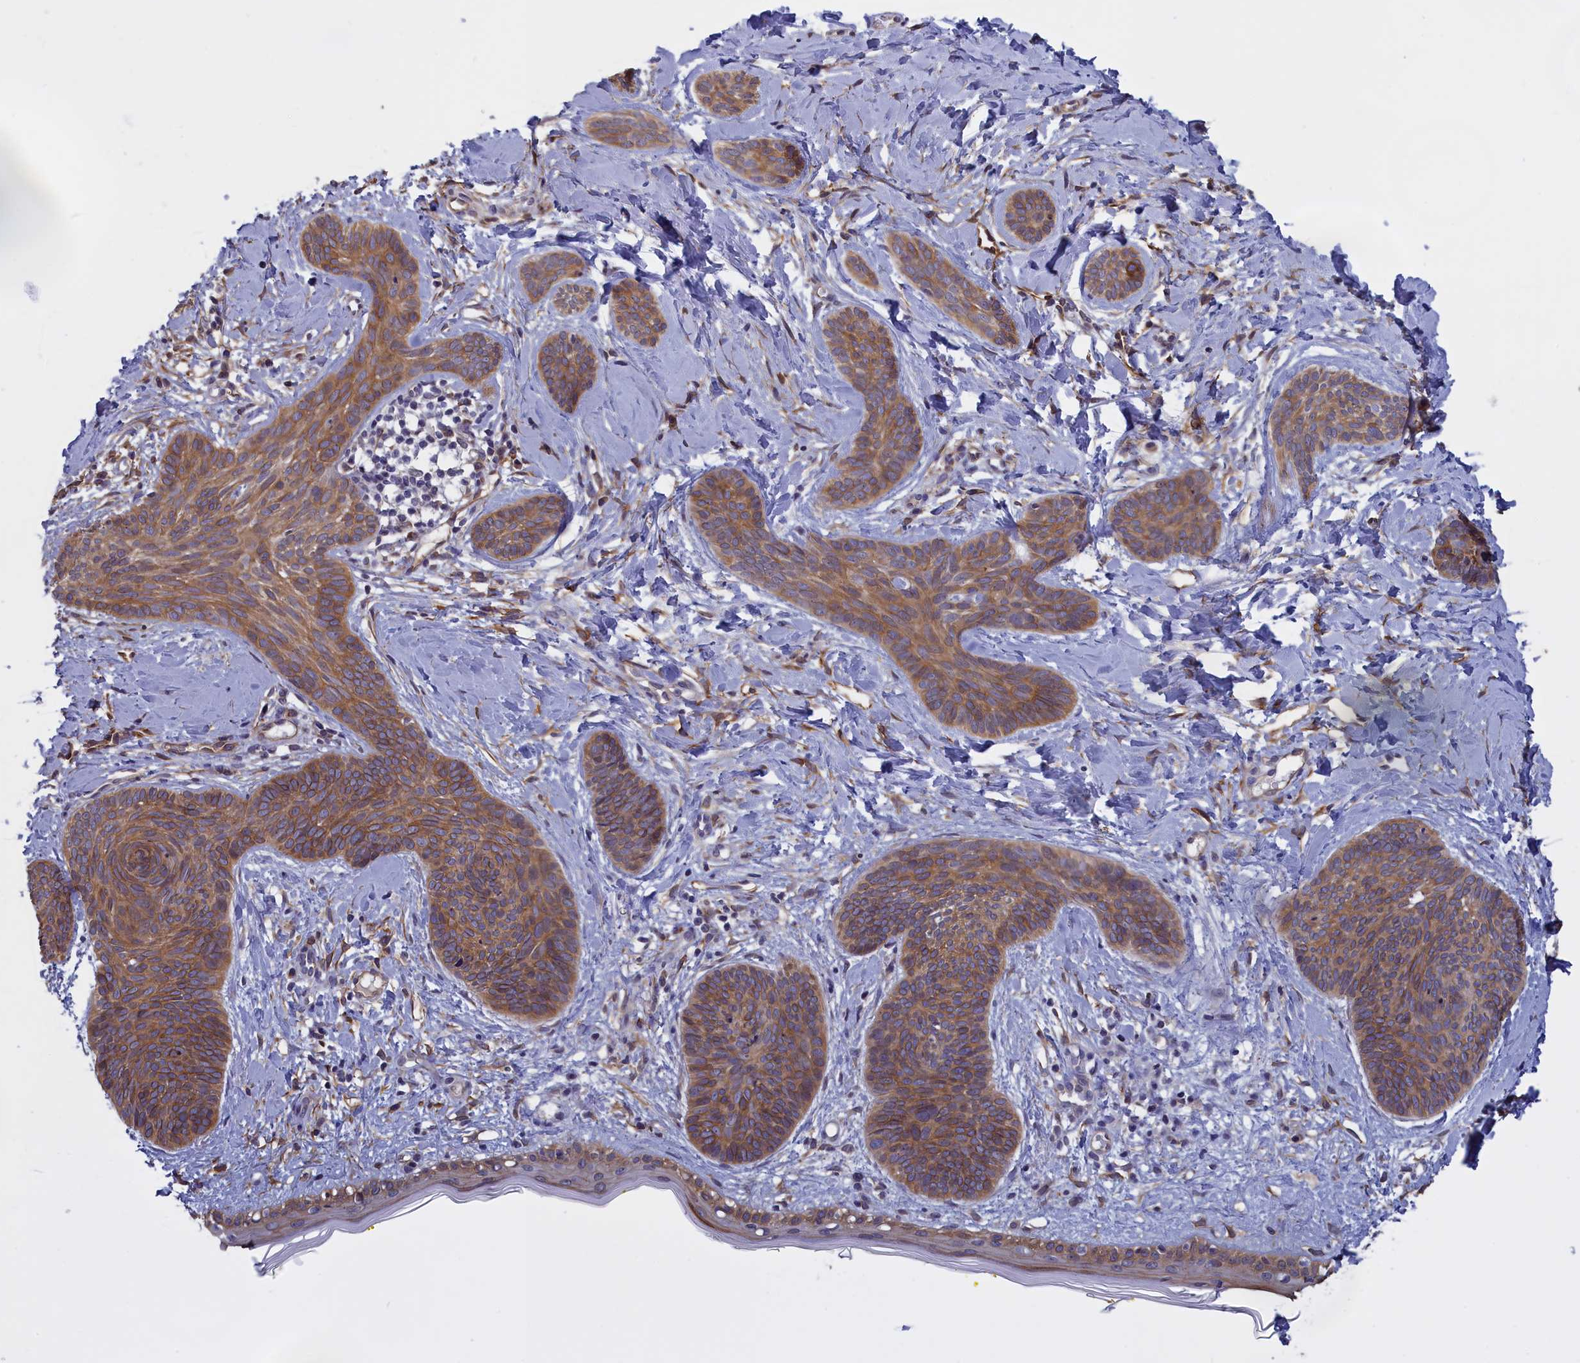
{"staining": {"intensity": "moderate", "quantity": ">75%", "location": "cytoplasmic/membranous"}, "tissue": "skin cancer", "cell_type": "Tumor cells", "image_type": "cancer", "snomed": [{"axis": "morphology", "description": "Basal cell carcinoma"}, {"axis": "topography", "description": "Skin"}], "caption": "A histopathology image of skin cancer (basal cell carcinoma) stained for a protein exhibits moderate cytoplasmic/membranous brown staining in tumor cells. Immunohistochemistry (ihc) stains the protein in brown and the nuclei are stained blue.", "gene": "COL19A1", "patient": {"sex": "female", "age": 81}}